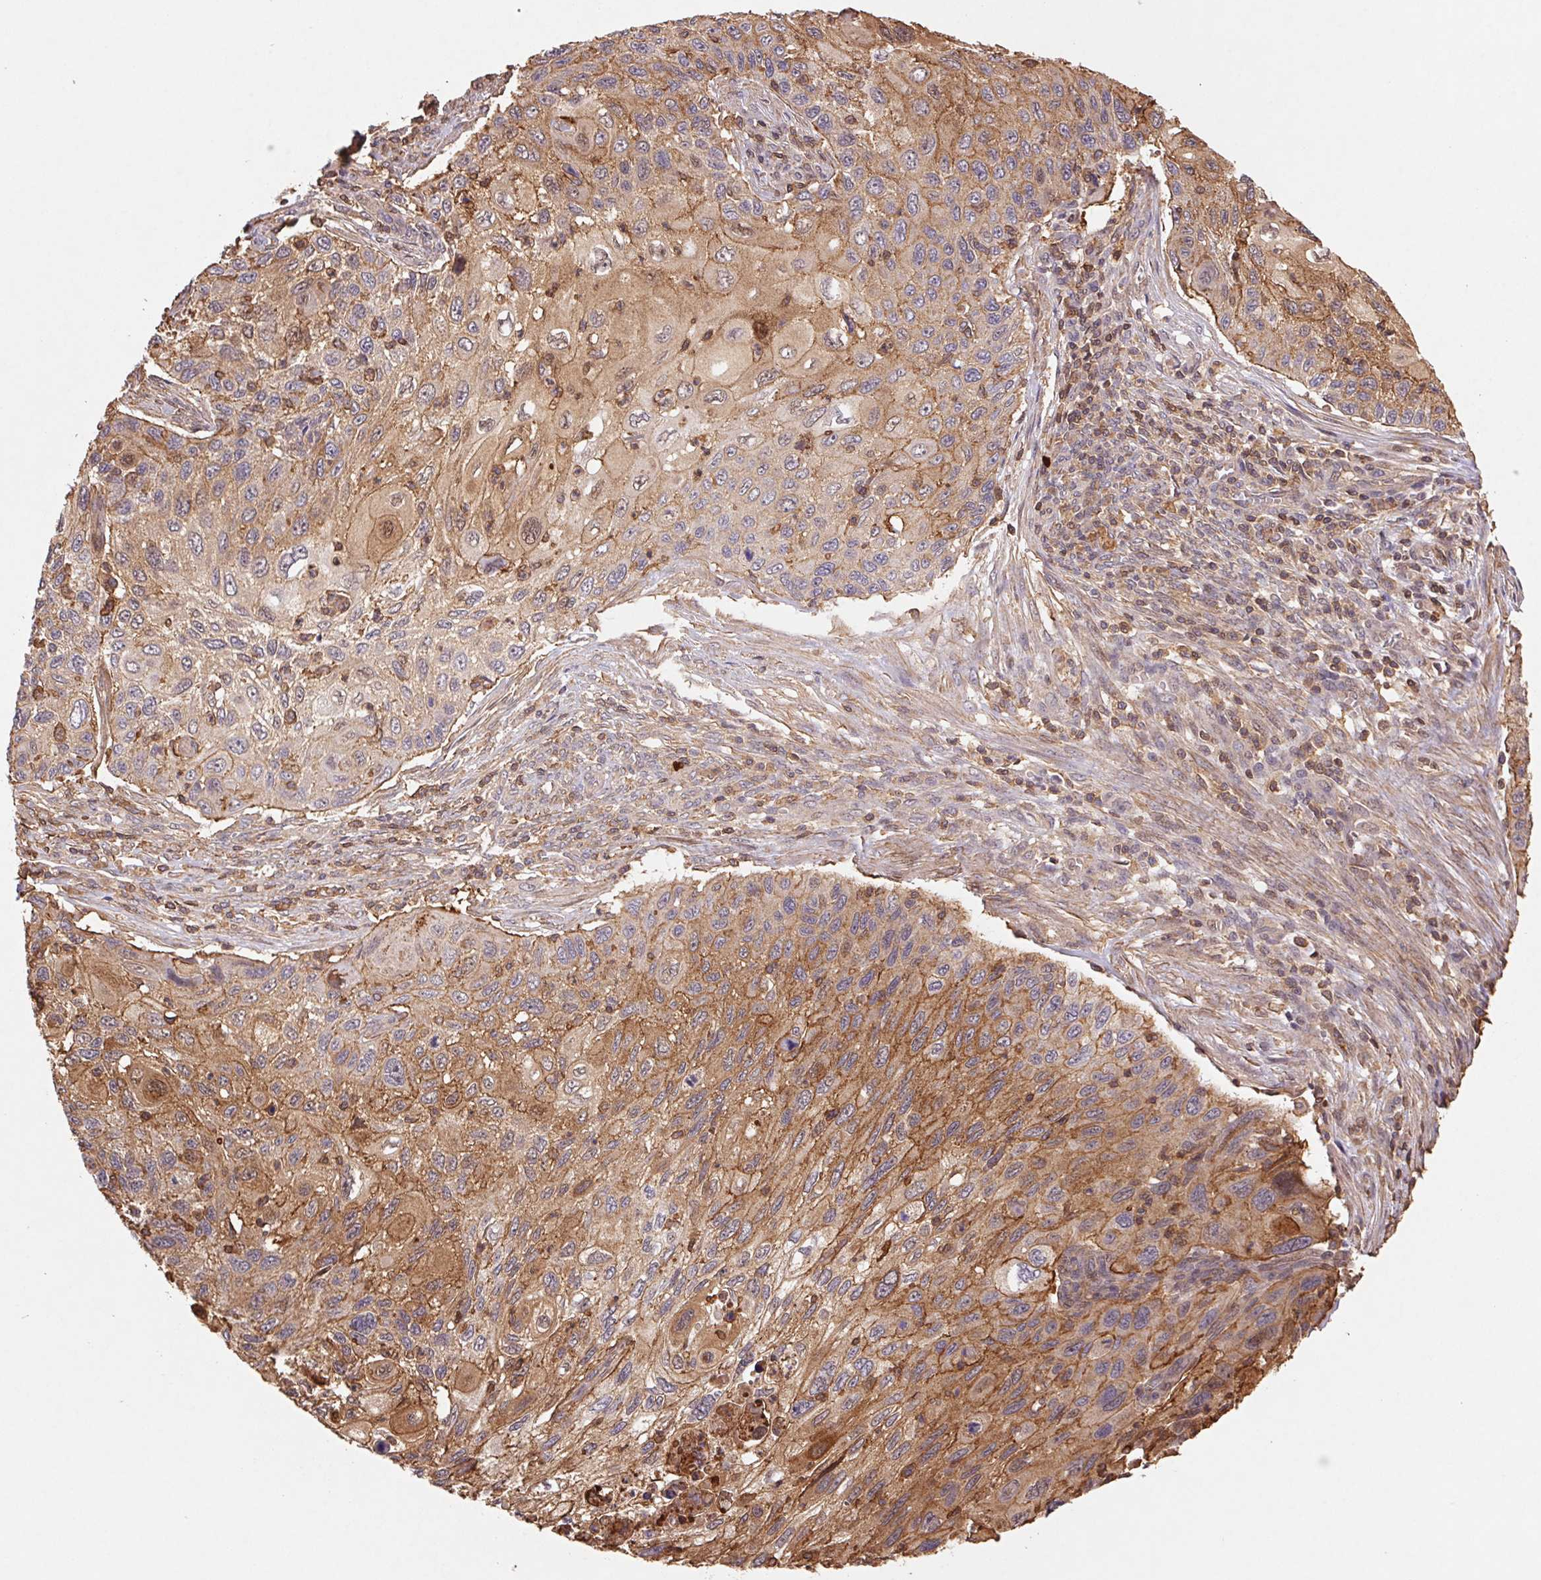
{"staining": {"intensity": "moderate", "quantity": "25%-75%", "location": "cytoplasmic/membranous"}, "tissue": "cervical cancer", "cell_type": "Tumor cells", "image_type": "cancer", "snomed": [{"axis": "morphology", "description": "Squamous cell carcinoma, NOS"}, {"axis": "topography", "description": "Cervix"}], "caption": "Protein expression analysis of squamous cell carcinoma (cervical) demonstrates moderate cytoplasmic/membranous expression in approximately 25%-75% of tumor cells. The staining is performed using DAB brown chromogen to label protein expression. The nuclei are counter-stained blue using hematoxylin.", "gene": "ATG10", "patient": {"sex": "female", "age": 70}}